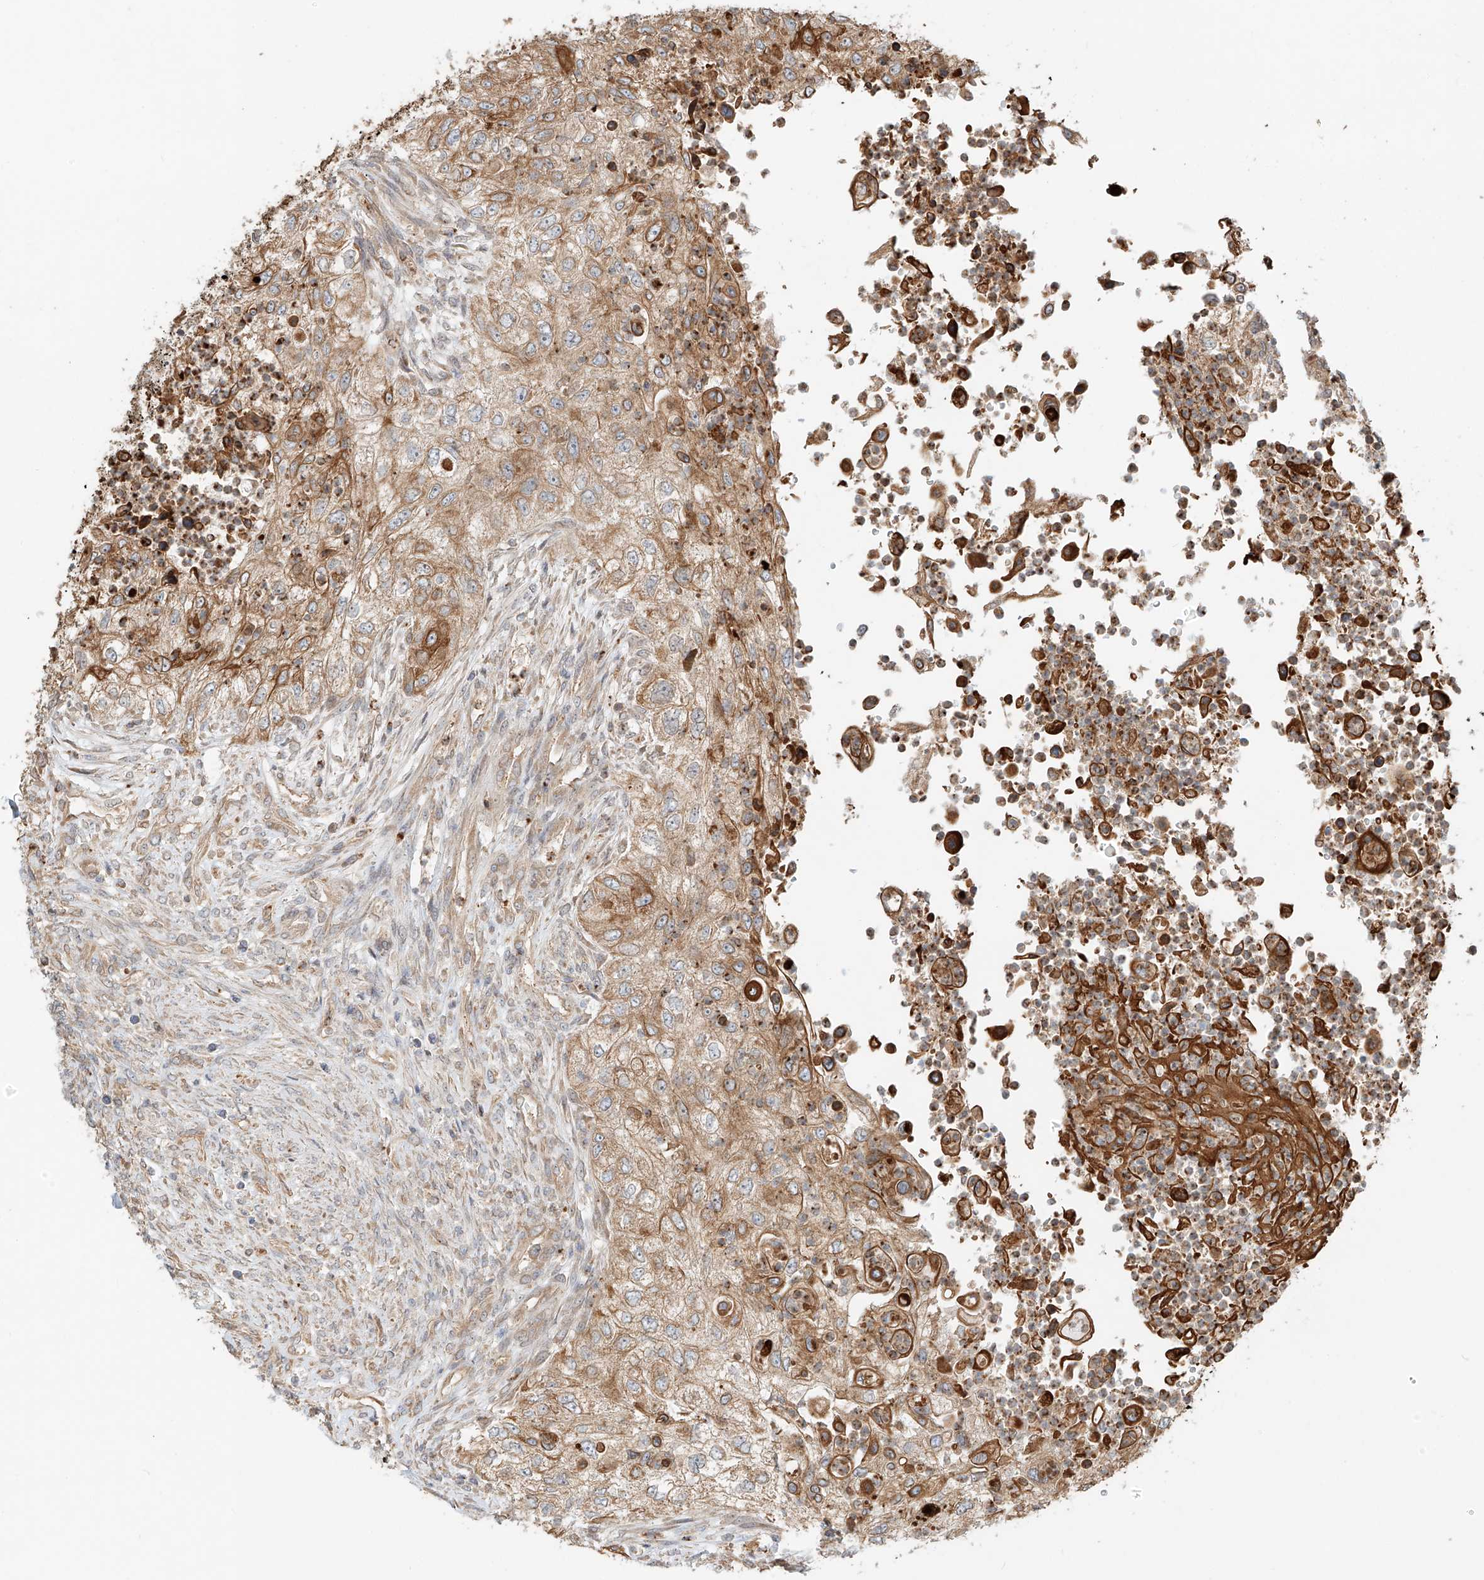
{"staining": {"intensity": "moderate", "quantity": ">75%", "location": "cytoplasmic/membranous"}, "tissue": "urothelial cancer", "cell_type": "Tumor cells", "image_type": "cancer", "snomed": [{"axis": "morphology", "description": "Urothelial carcinoma, High grade"}, {"axis": "topography", "description": "Urinary bladder"}], "caption": "High-grade urothelial carcinoma tissue exhibits moderate cytoplasmic/membranous staining in approximately >75% of tumor cells", "gene": "CEP162", "patient": {"sex": "female", "age": 60}}